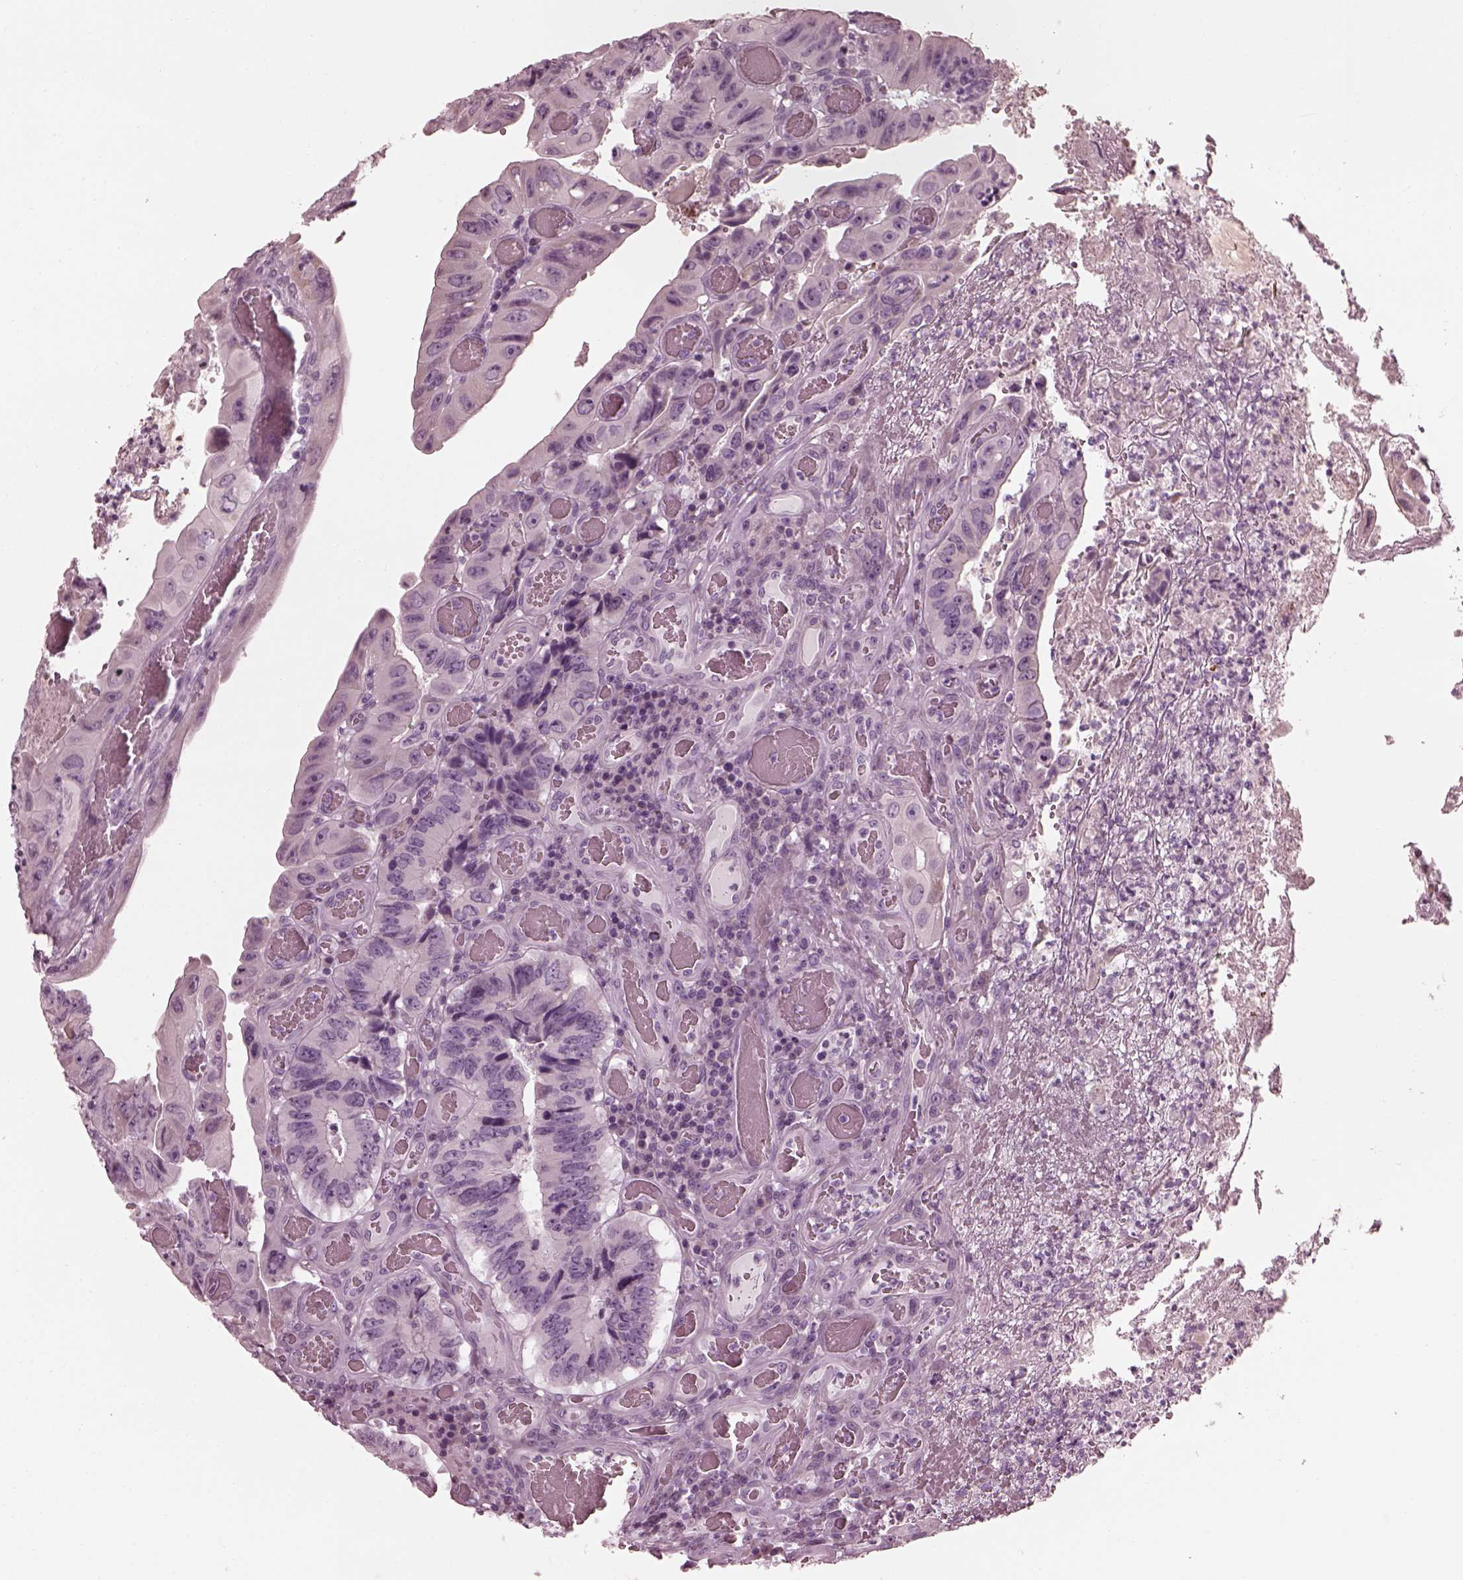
{"staining": {"intensity": "negative", "quantity": "none", "location": "none"}, "tissue": "colorectal cancer", "cell_type": "Tumor cells", "image_type": "cancer", "snomed": [{"axis": "morphology", "description": "Adenocarcinoma, NOS"}, {"axis": "topography", "description": "Colon"}], "caption": "A high-resolution image shows immunohistochemistry (IHC) staining of colorectal cancer, which demonstrates no significant expression in tumor cells.", "gene": "SAXO2", "patient": {"sex": "female", "age": 84}}